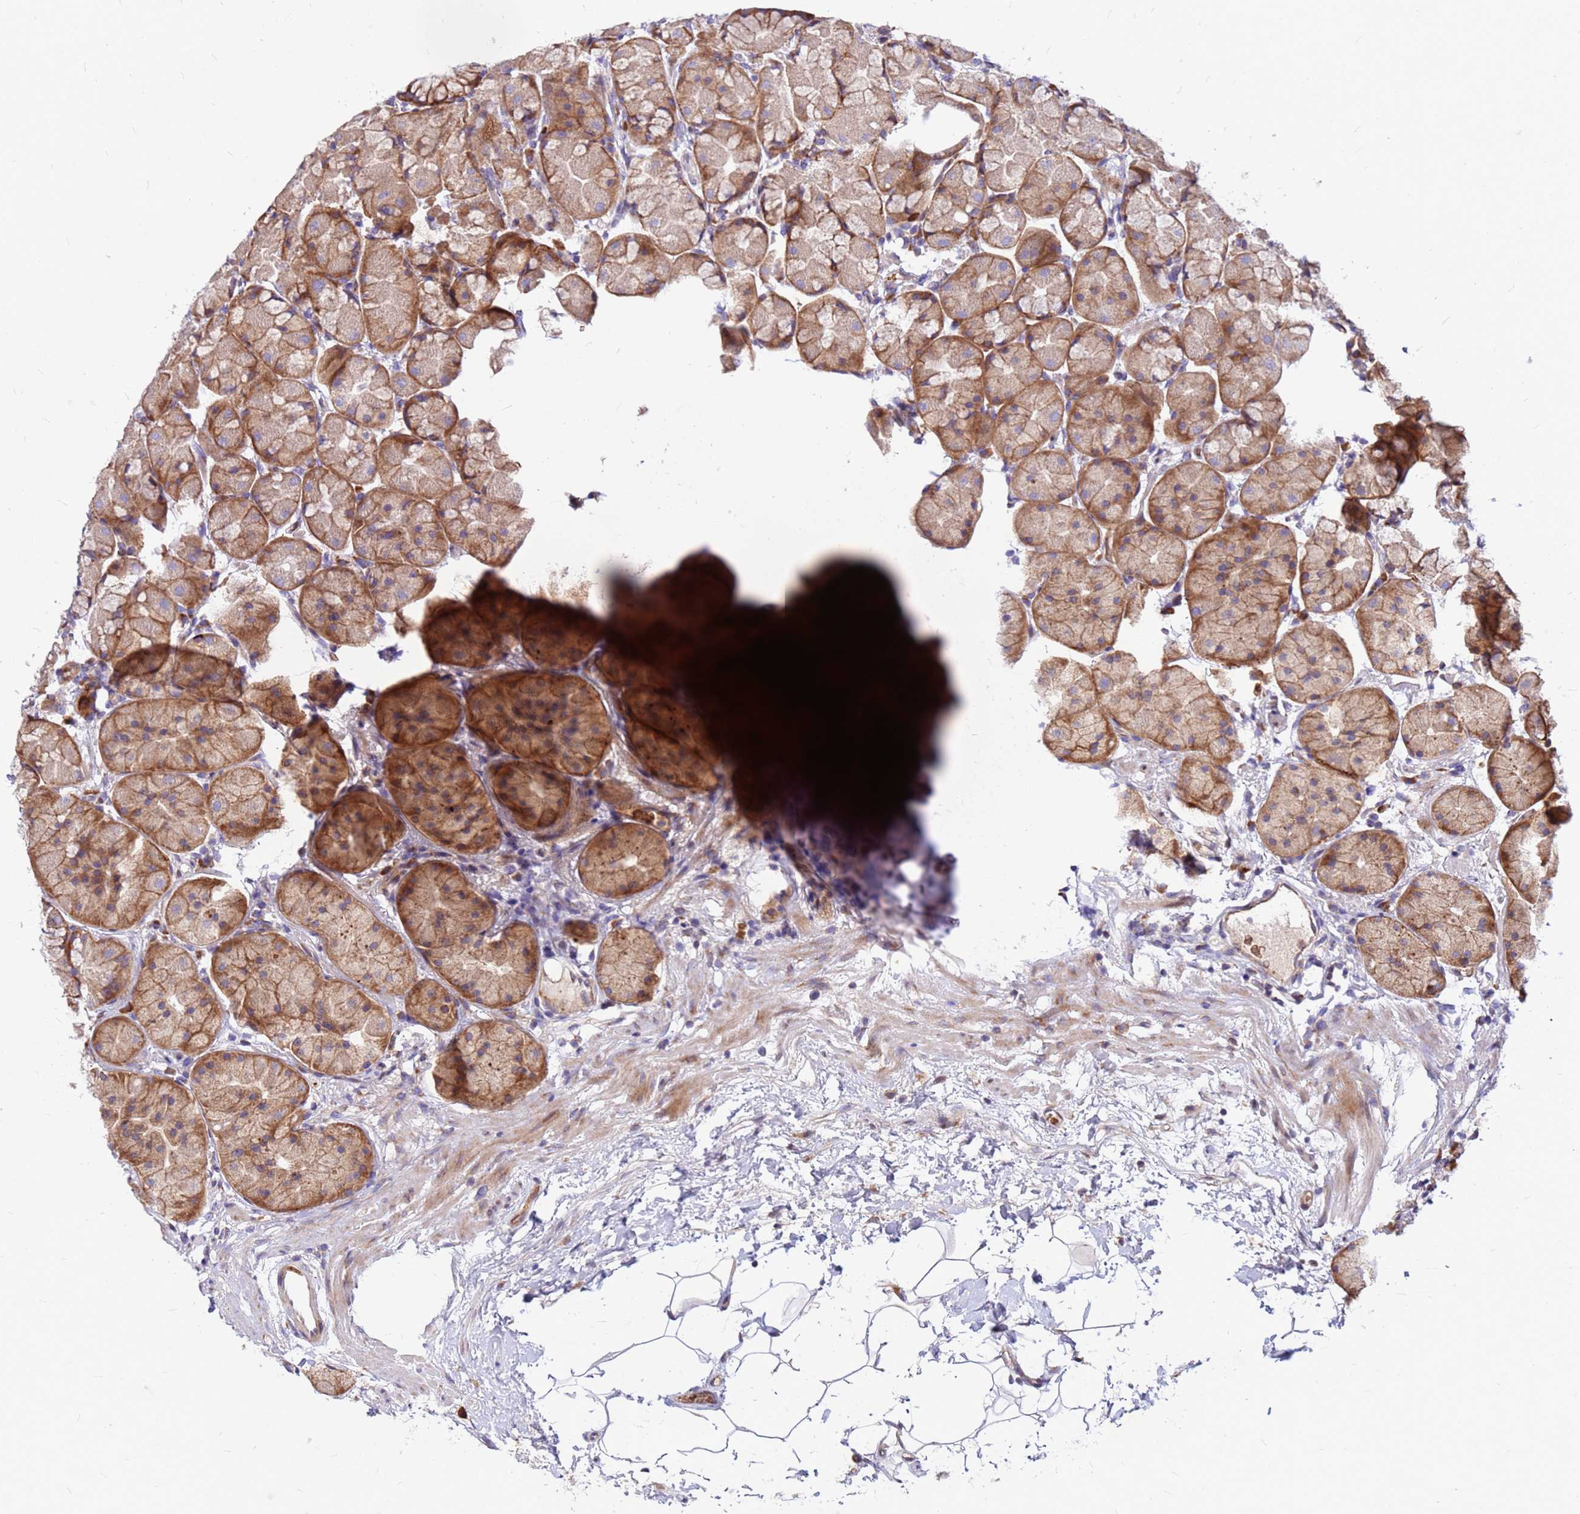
{"staining": {"intensity": "moderate", "quantity": ">75%", "location": "cytoplasmic/membranous"}, "tissue": "stomach", "cell_type": "Glandular cells", "image_type": "normal", "snomed": [{"axis": "morphology", "description": "Normal tissue, NOS"}, {"axis": "topography", "description": "Stomach"}], "caption": "Protein staining of unremarkable stomach displays moderate cytoplasmic/membranous expression in approximately >75% of glandular cells. (DAB (3,3'-diaminobenzidine) IHC, brown staining for protein, blue staining for nuclei).", "gene": "ZNF669", "patient": {"sex": "male", "age": 57}}